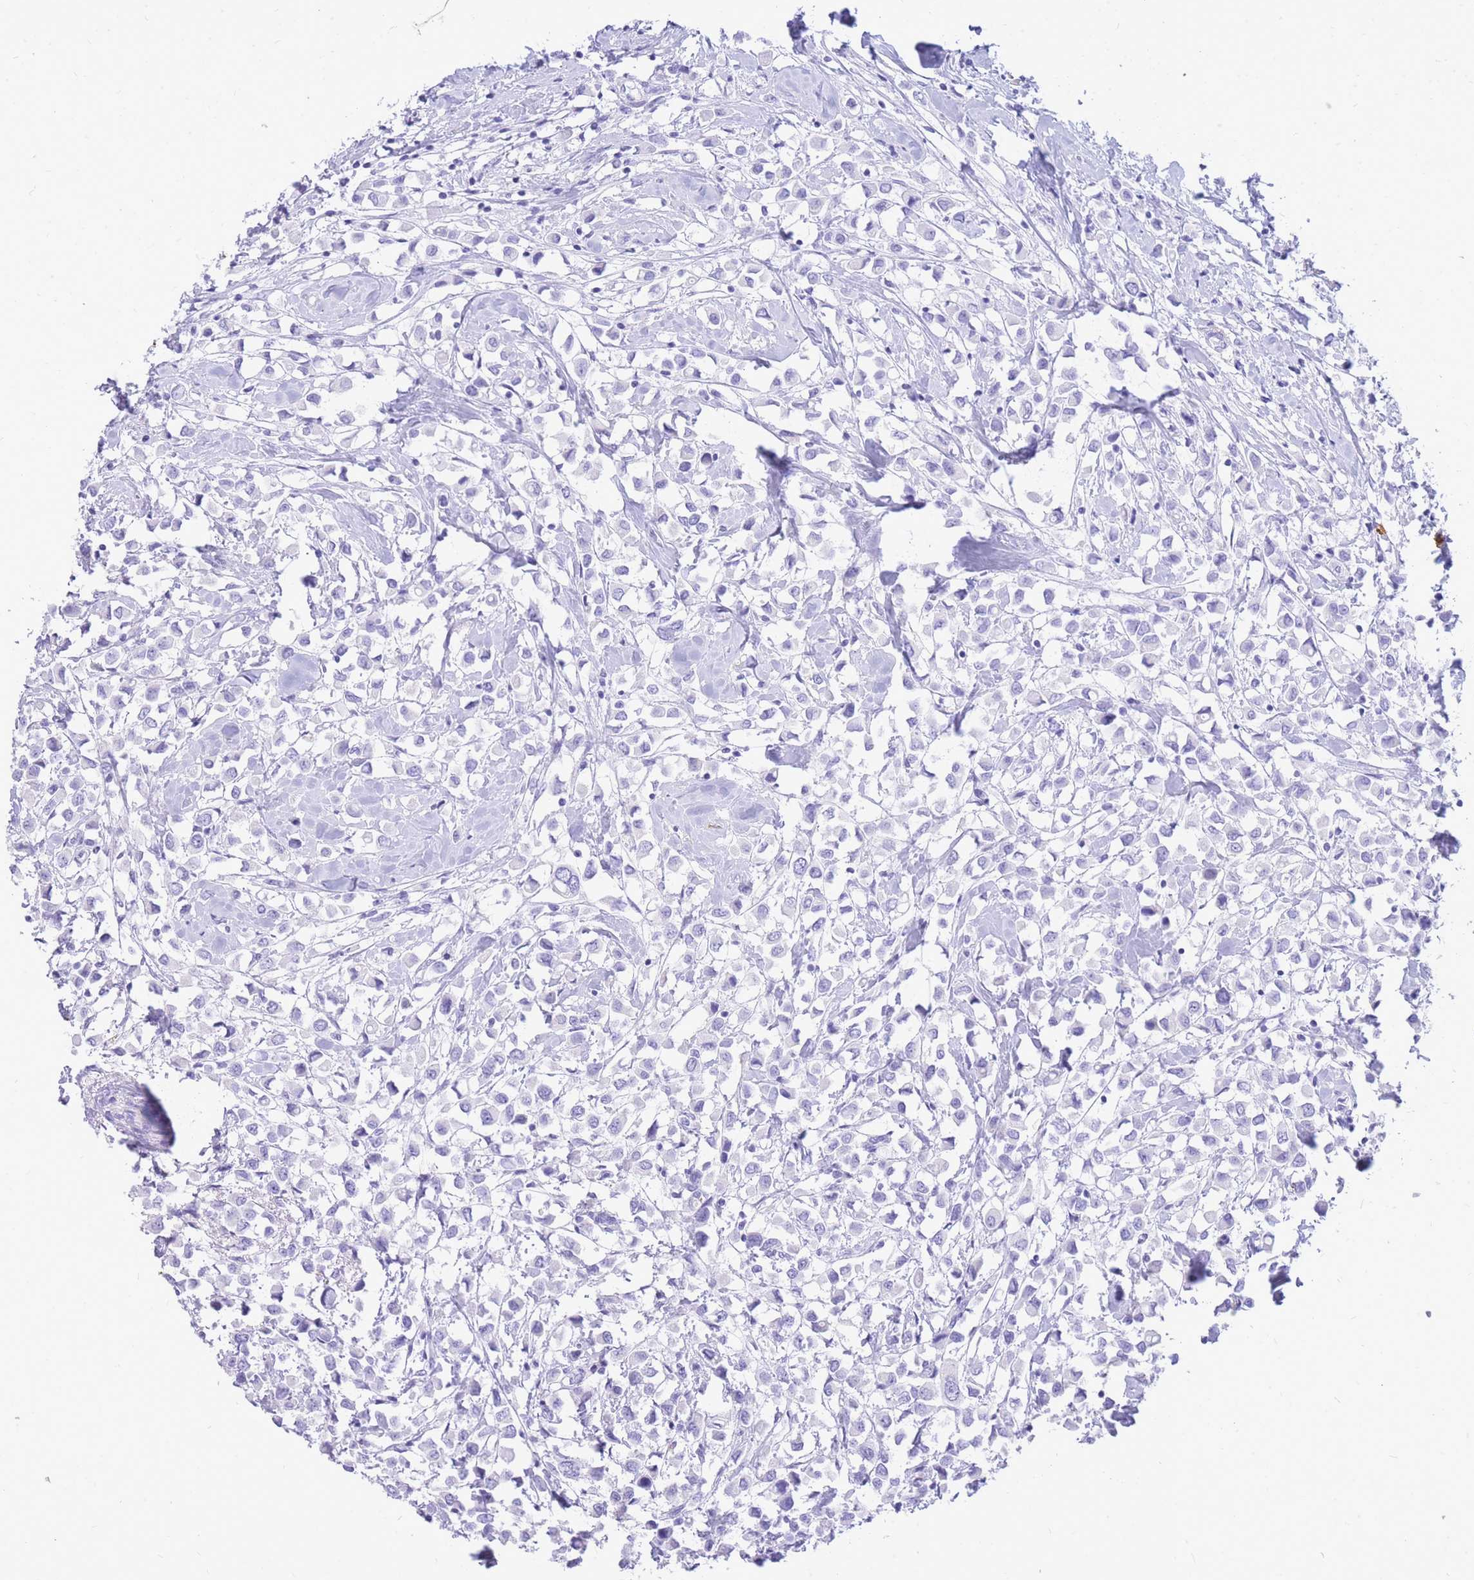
{"staining": {"intensity": "negative", "quantity": "none", "location": "none"}, "tissue": "breast cancer", "cell_type": "Tumor cells", "image_type": "cancer", "snomed": [{"axis": "morphology", "description": "Duct carcinoma"}, {"axis": "topography", "description": "Breast"}], "caption": "DAB immunohistochemical staining of breast cancer displays no significant staining in tumor cells.", "gene": "HERC1", "patient": {"sex": "female", "age": 61}}